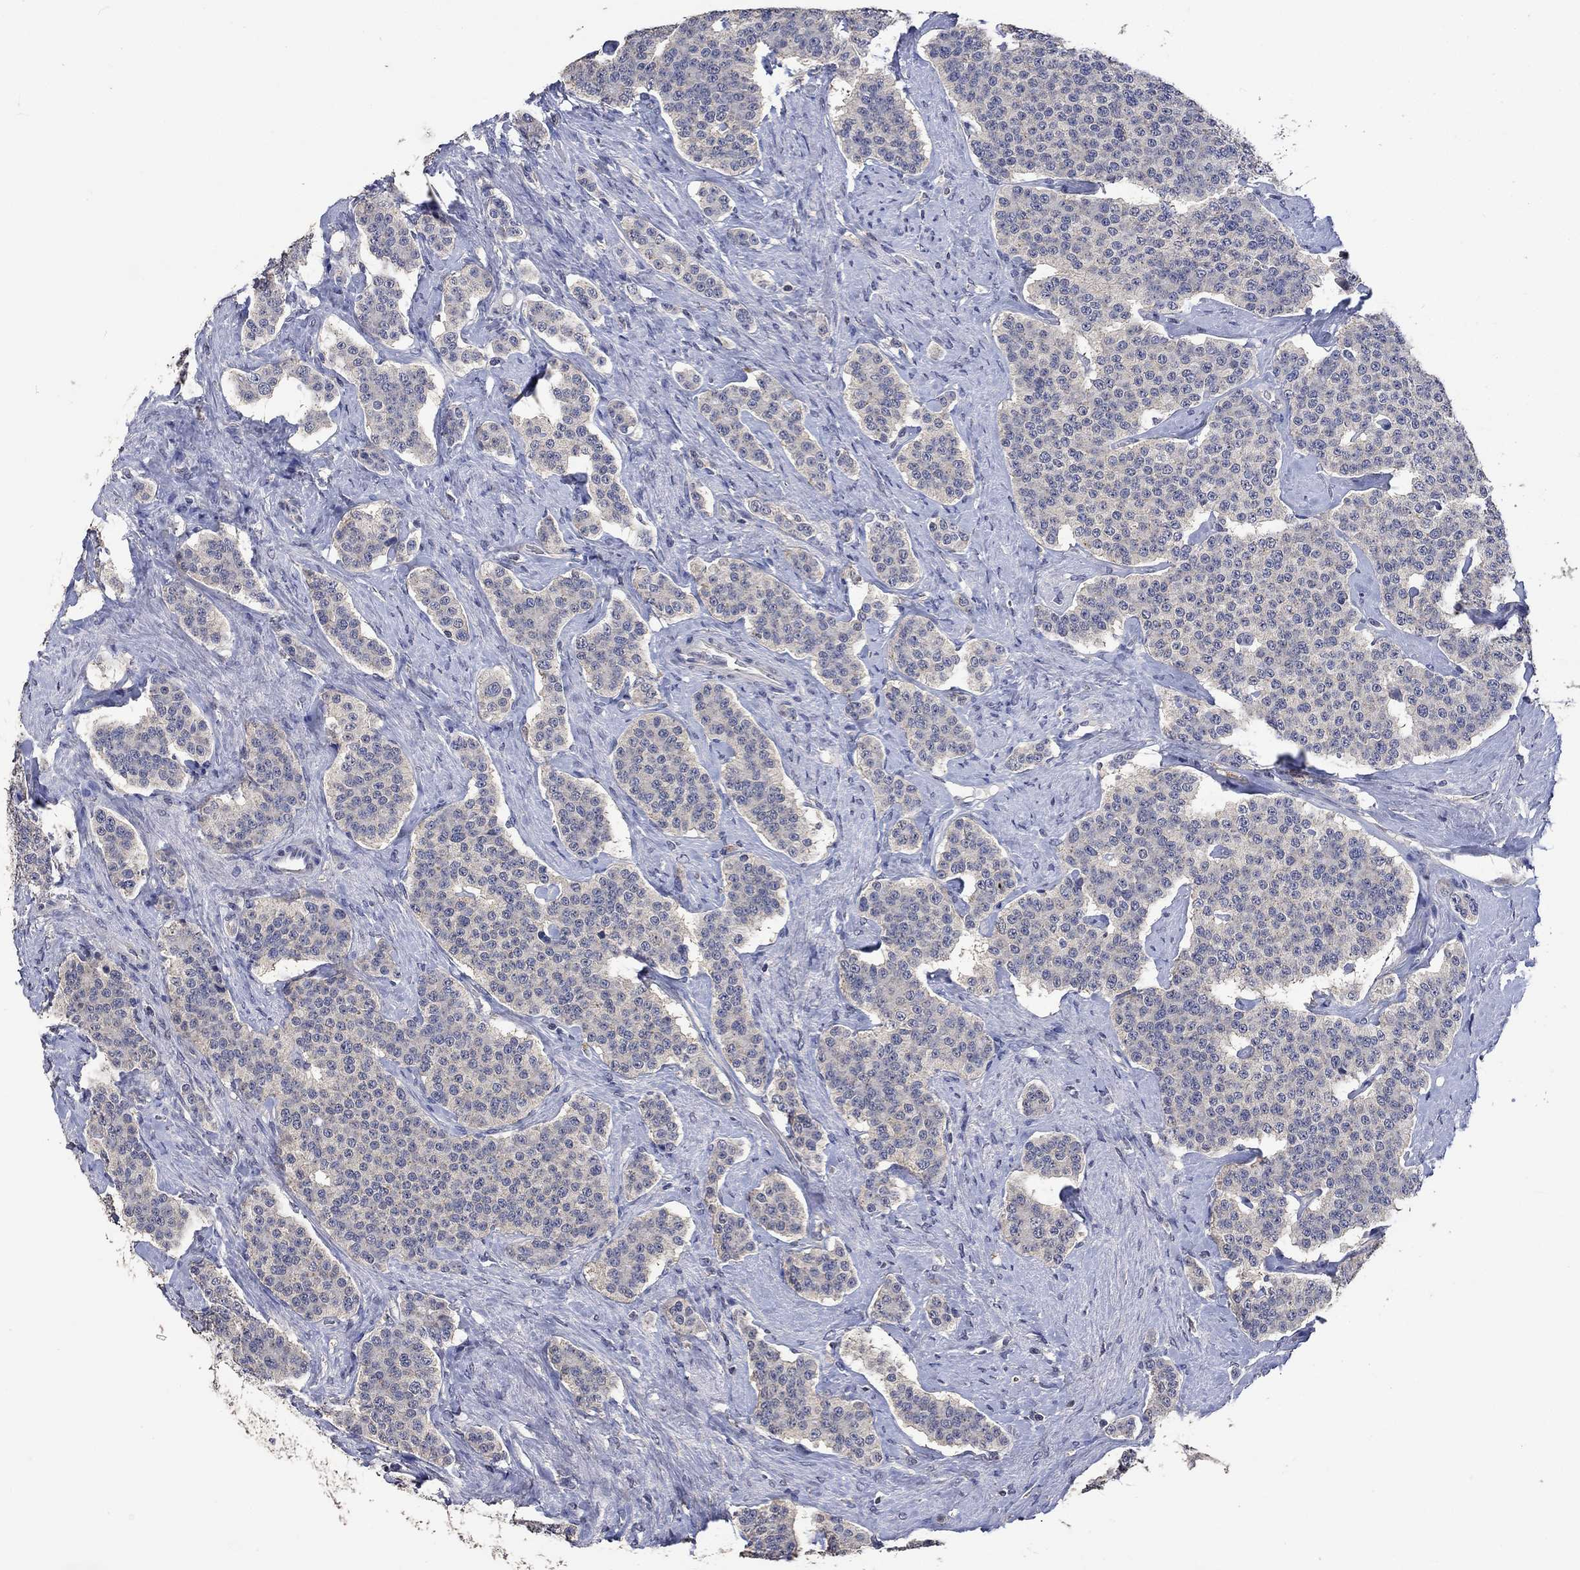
{"staining": {"intensity": "negative", "quantity": "none", "location": "none"}, "tissue": "carcinoid", "cell_type": "Tumor cells", "image_type": "cancer", "snomed": [{"axis": "morphology", "description": "Carcinoid, malignant, NOS"}, {"axis": "topography", "description": "Small intestine"}], "caption": "IHC of human carcinoid displays no expression in tumor cells.", "gene": "PTPN20", "patient": {"sex": "female", "age": 58}}